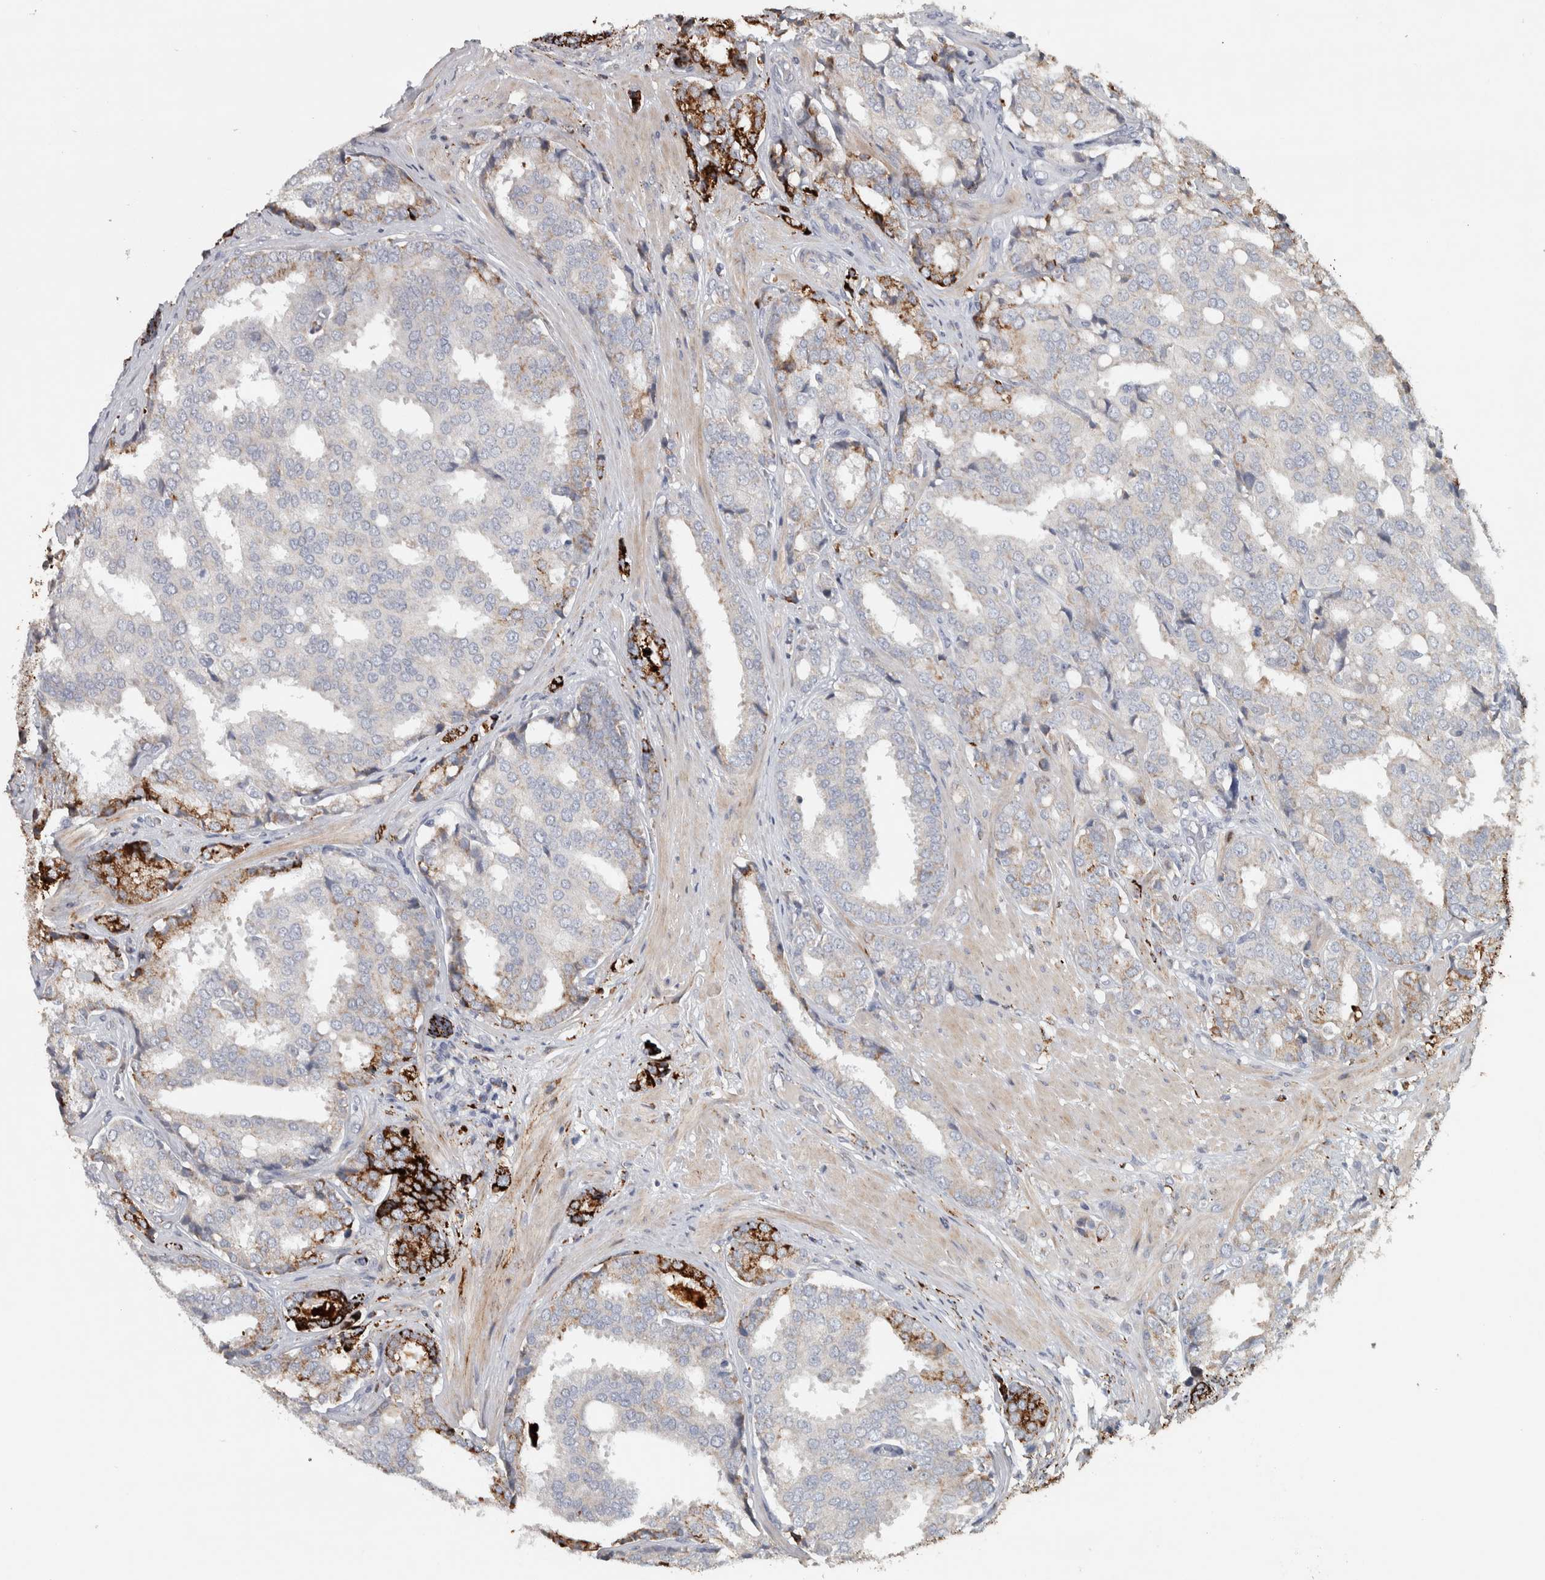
{"staining": {"intensity": "strong", "quantity": ">75%", "location": "cytoplasmic/membranous"}, "tissue": "prostate cancer", "cell_type": "Tumor cells", "image_type": "cancer", "snomed": [{"axis": "morphology", "description": "Adenocarcinoma, High grade"}, {"axis": "topography", "description": "Prostate"}], "caption": "Prostate cancer (high-grade adenocarcinoma) stained with a brown dye demonstrates strong cytoplasmic/membranous positive positivity in approximately >75% of tumor cells.", "gene": "FAM78A", "patient": {"sex": "male", "age": 50}}